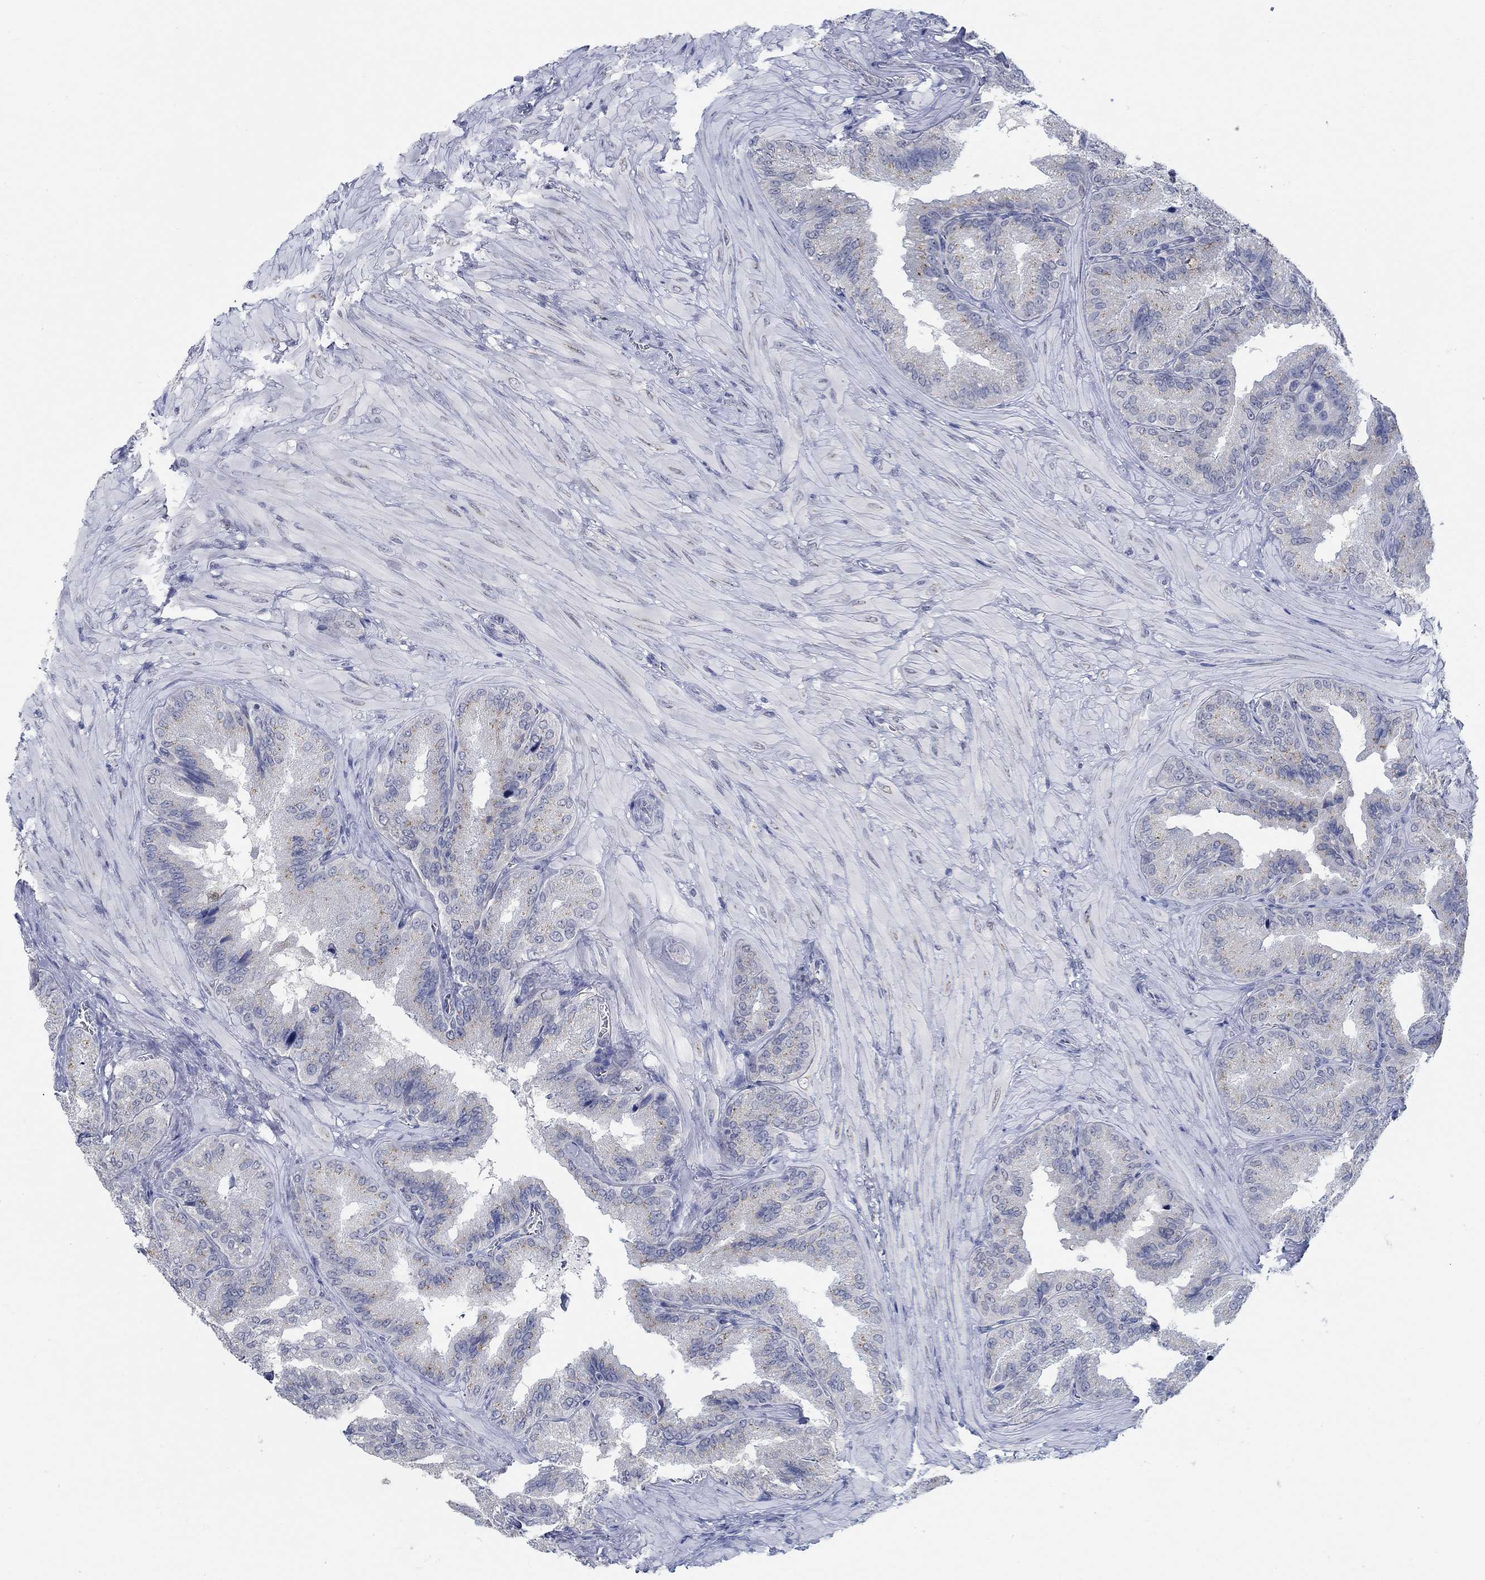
{"staining": {"intensity": "negative", "quantity": "none", "location": "none"}, "tissue": "seminal vesicle", "cell_type": "Glandular cells", "image_type": "normal", "snomed": [{"axis": "morphology", "description": "Normal tissue, NOS"}, {"axis": "topography", "description": "Seminal veicle"}], "caption": "DAB immunohistochemical staining of normal human seminal vesicle shows no significant expression in glandular cells.", "gene": "TEKT4", "patient": {"sex": "male", "age": 37}}